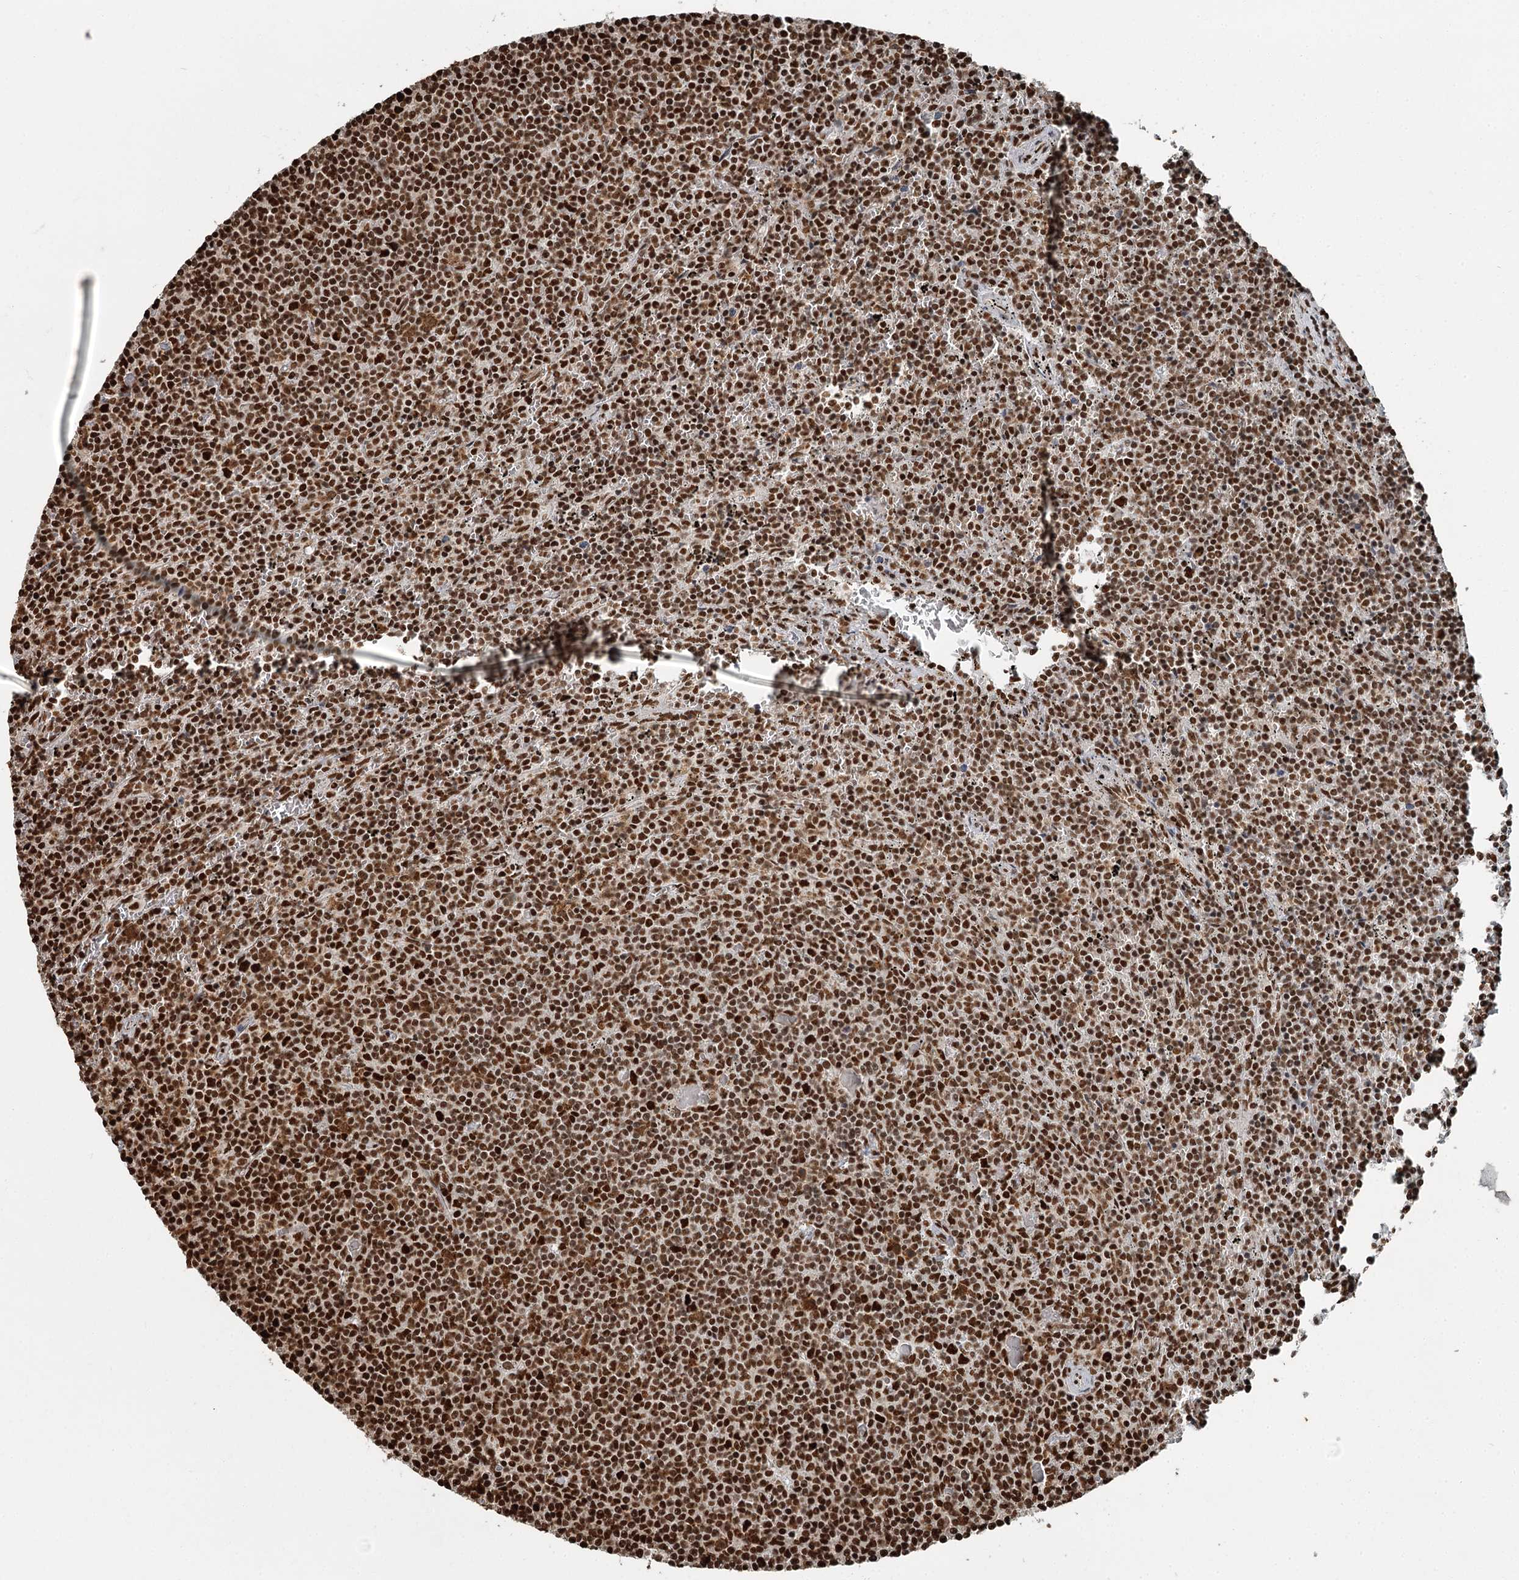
{"staining": {"intensity": "strong", "quantity": ">75%", "location": "nuclear"}, "tissue": "lymphoma", "cell_type": "Tumor cells", "image_type": "cancer", "snomed": [{"axis": "morphology", "description": "Malignant lymphoma, non-Hodgkin's type, Low grade"}, {"axis": "topography", "description": "Spleen"}], "caption": "Immunohistochemistry (IHC) photomicrograph of human lymphoma stained for a protein (brown), which exhibits high levels of strong nuclear staining in about >75% of tumor cells.", "gene": "RBBP7", "patient": {"sex": "female", "age": 50}}